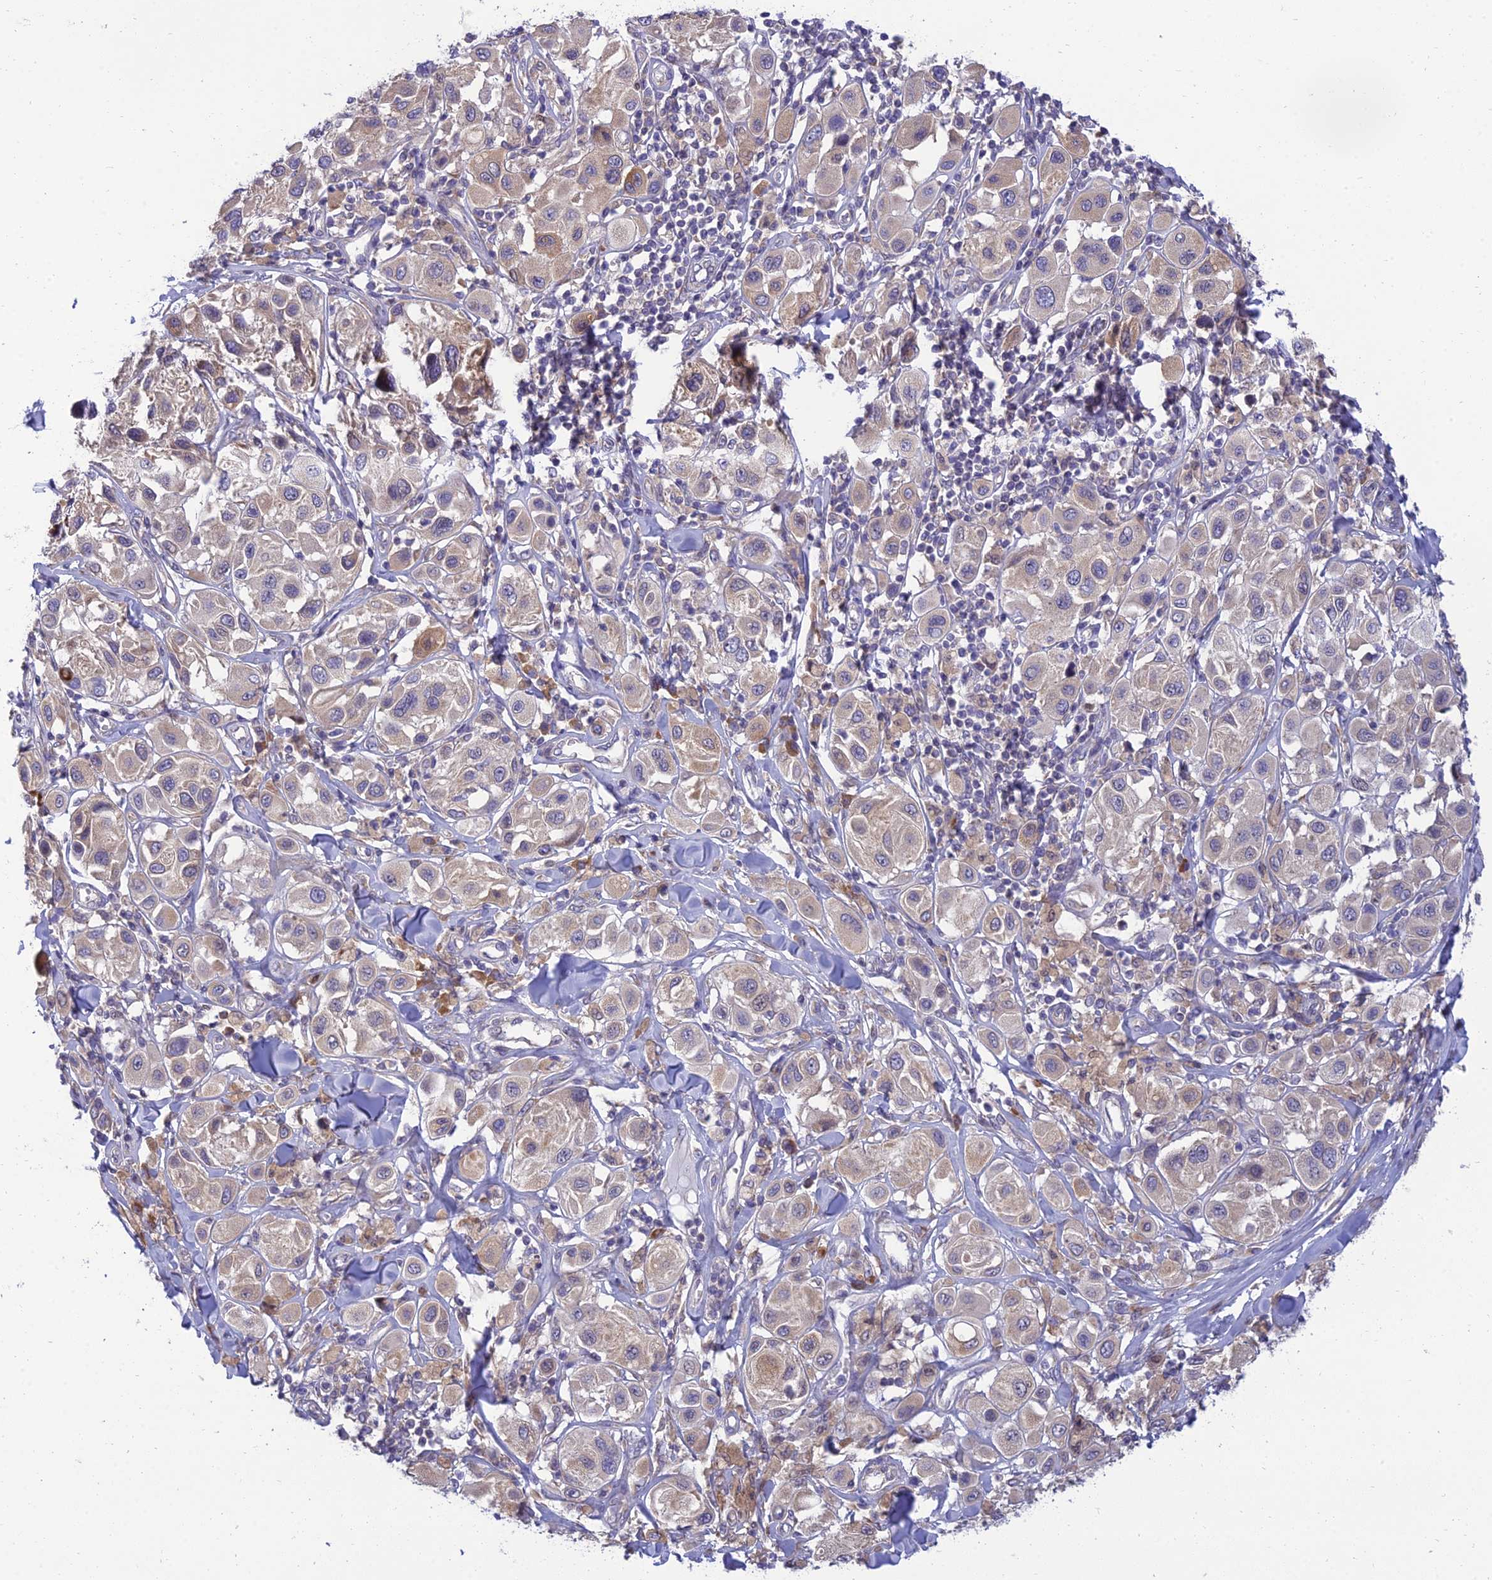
{"staining": {"intensity": "weak", "quantity": "25%-75%", "location": "cytoplasmic/membranous"}, "tissue": "melanoma", "cell_type": "Tumor cells", "image_type": "cancer", "snomed": [{"axis": "morphology", "description": "Malignant melanoma, Metastatic site"}, {"axis": "topography", "description": "Skin"}], "caption": "Protein expression analysis of human melanoma reveals weak cytoplasmic/membranous positivity in about 25%-75% of tumor cells. The staining was performed using DAB, with brown indicating positive protein expression. Nuclei are stained blue with hematoxylin.", "gene": "CLCN7", "patient": {"sex": "male", "age": 41}}